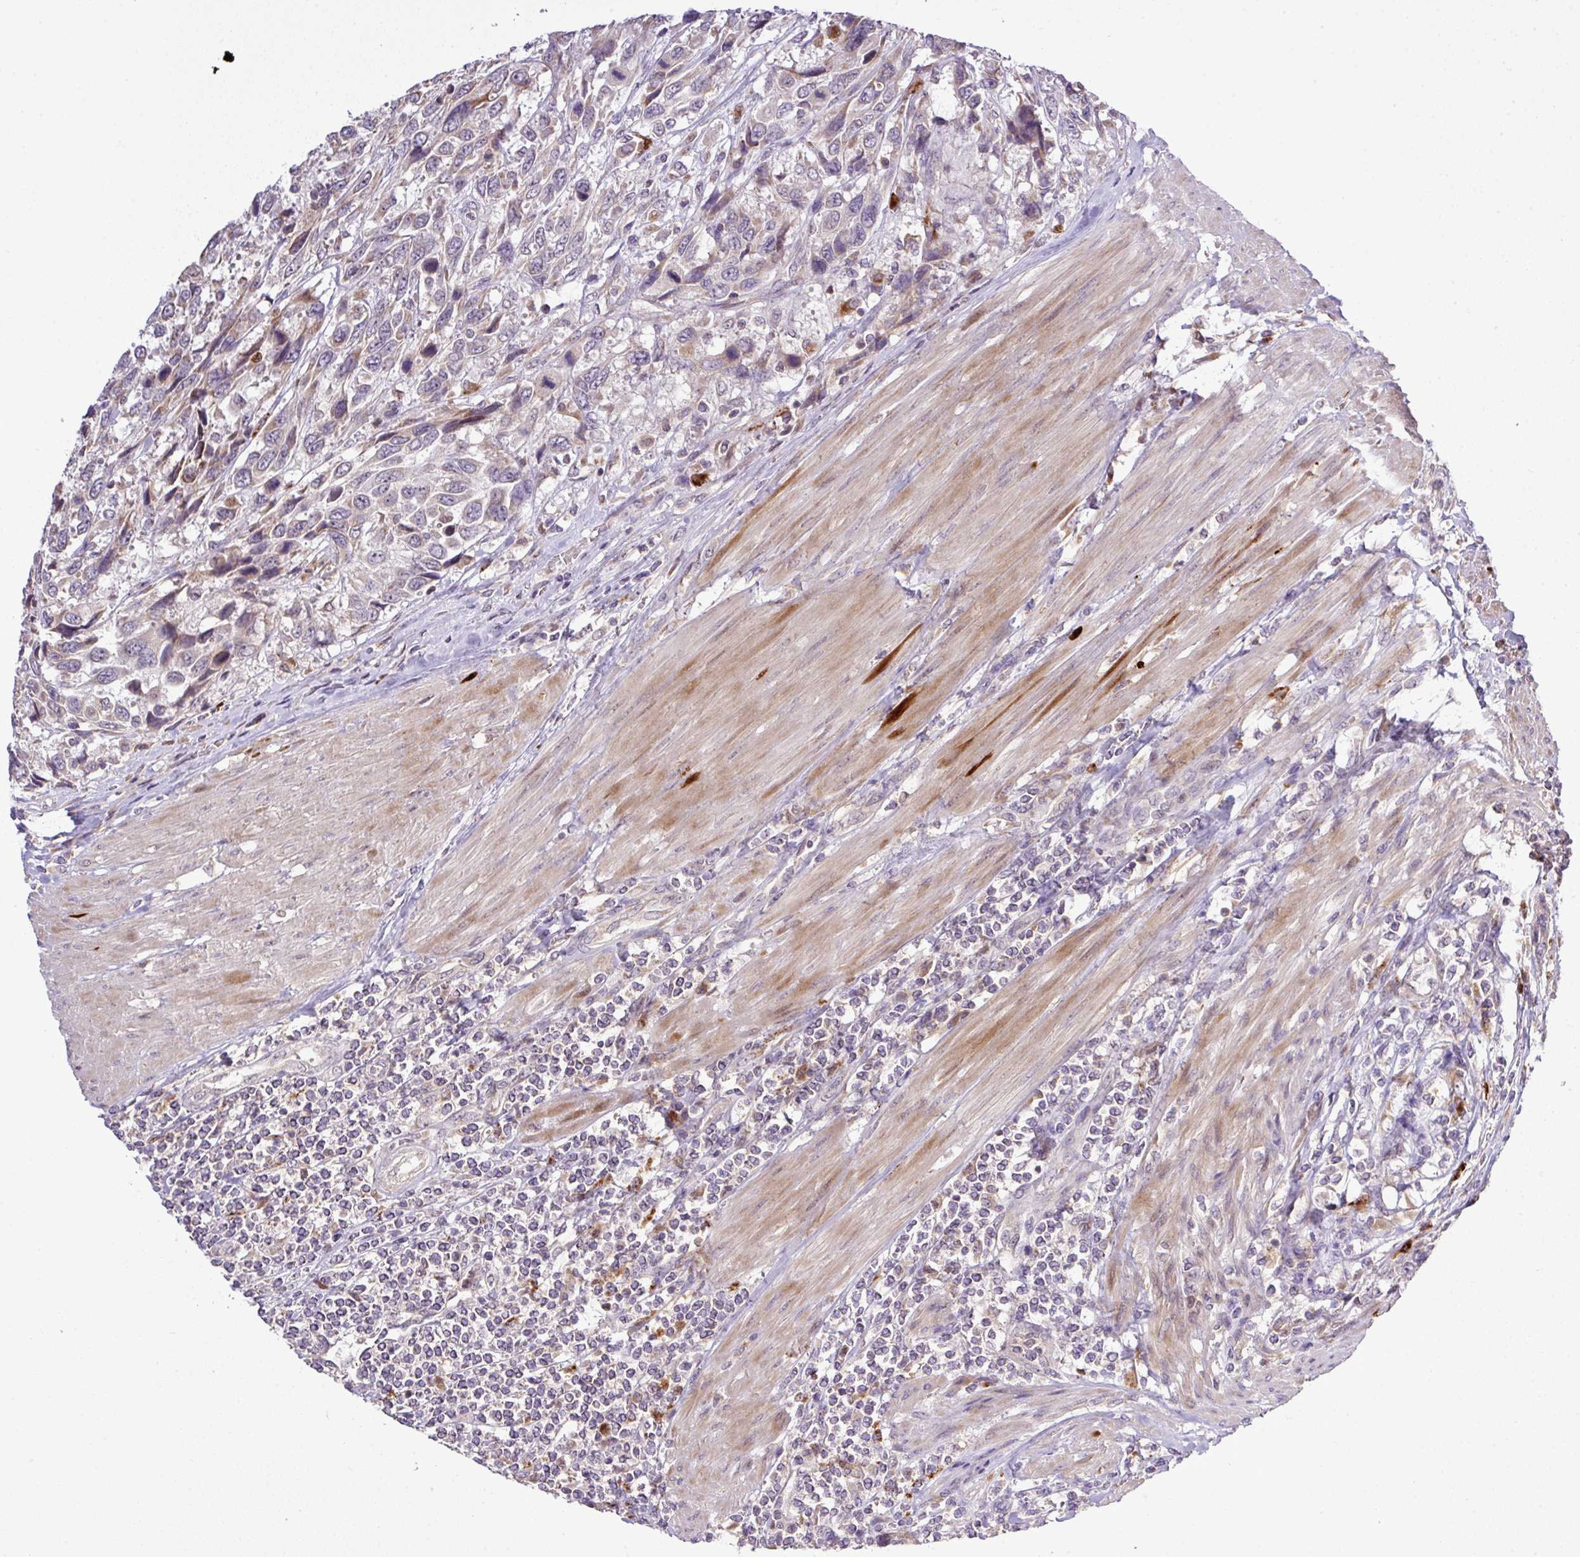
{"staining": {"intensity": "weak", "quantity": "25%-75%", "location": "cytoplasmic/membranous"}, "tissue": "urothelial cancer", "cell_type": "Tumor cells", "image_type": "cancer", "snomed": [{"axis": "morphology", "description": "Urothelial carcinoma, High grade"}, {"axis": "topography", "description": "Urinary bladder"}], "caption": "IHC image of neoplastic tissue: human urothelial carcinoma (high-grade) stained using IHC reveals low levels of weak protein expression localized specifically in the cytoplasmic/membranous of tumor cells, appearing as a cytoplasmic/membranous brown color.", "gene": "SMCO4", "patient": {"sex": "female", "age": 70}}